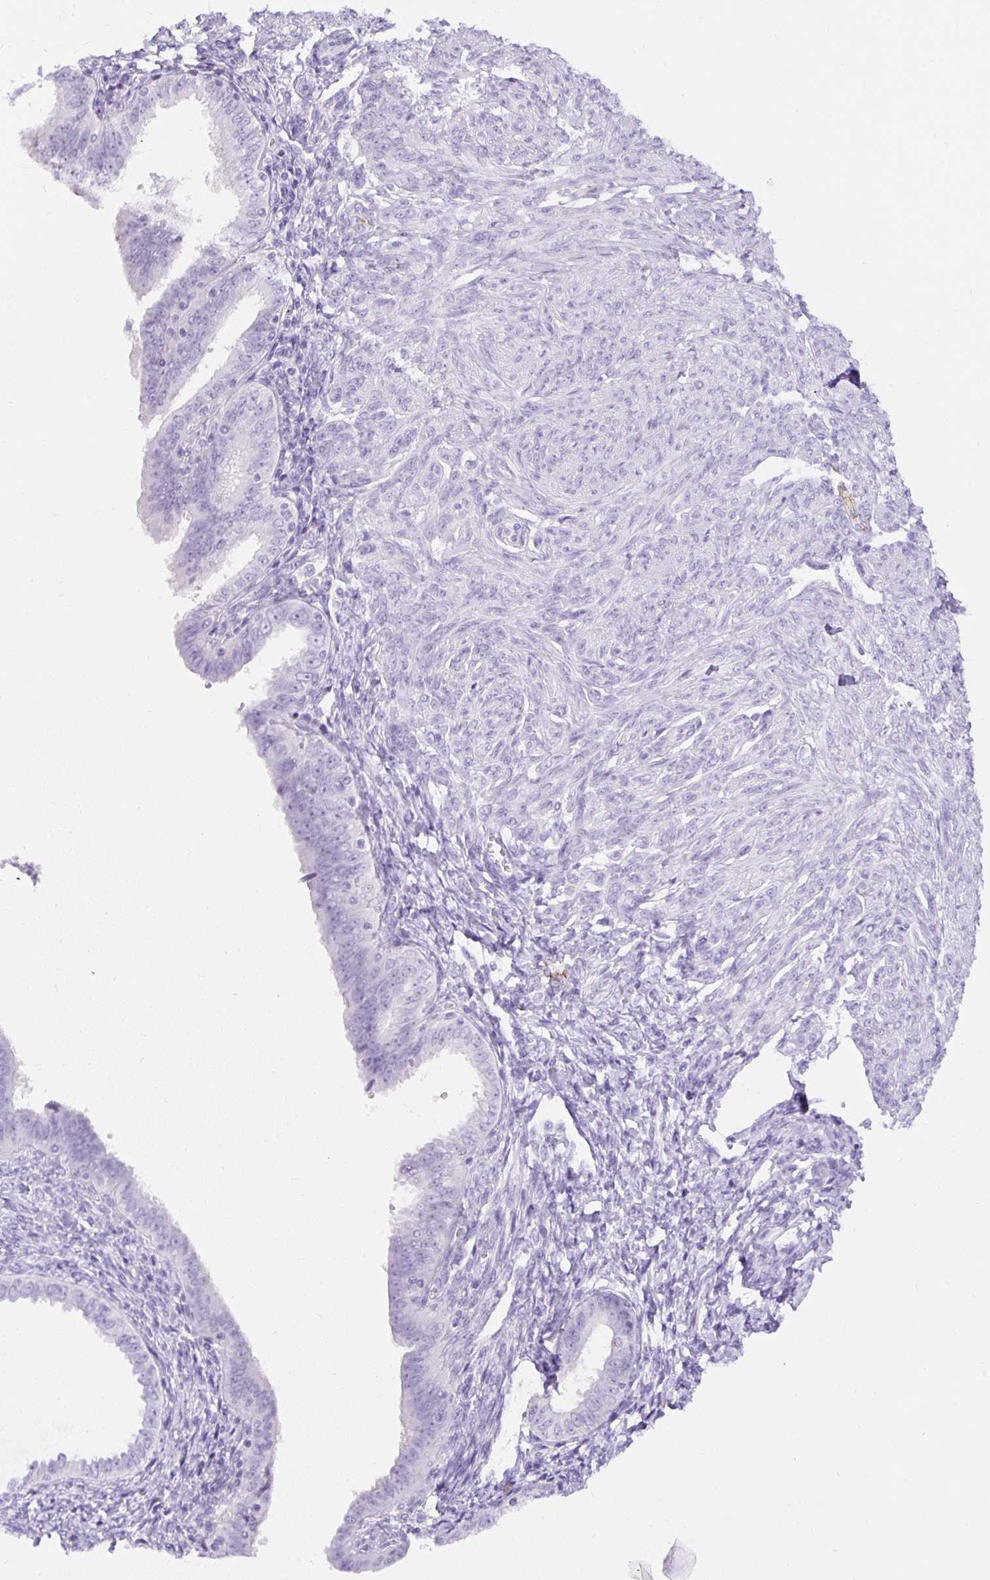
{"staining": {"intensity": "negative", "quantity": "none", "location": "none"}, "tissue": "endometrial cancer", "cell_type": "Tumor cells", "image_type": "cancer", "snomed": [{"axis": "morphology", "description": "Adenocarcinoma, NOS"}, {"axis": "topography", "description": "Endometrium"}], "caption": "Endometrial cancer stained for a protein using immunohistochemistry (IHC) shows no positivity tumor cells.", "gene": "APOC4-APOC2", "patient": {"sex": "female", "age": 87}}